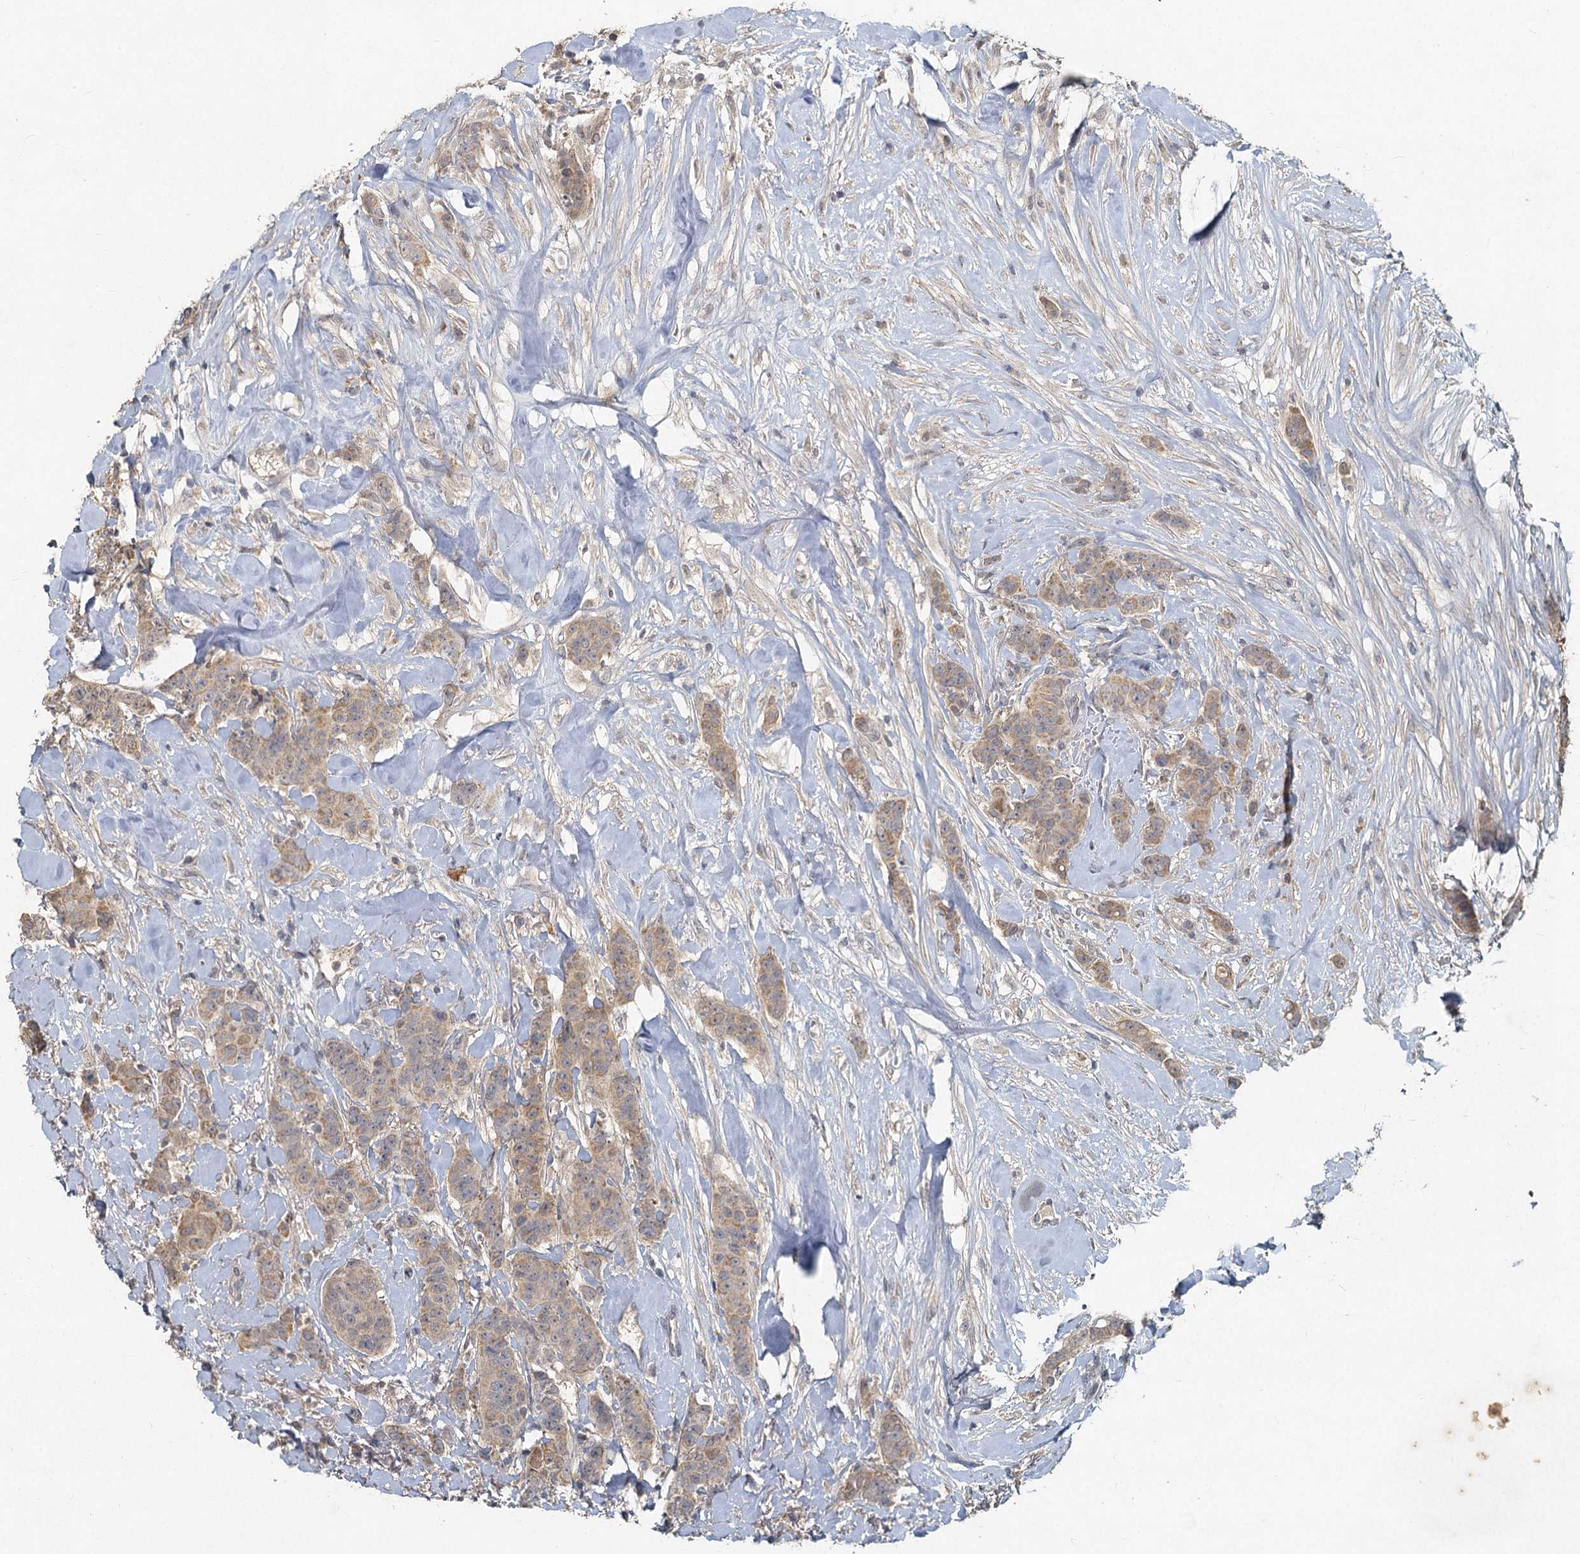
{"staining": {"intensity": "weak", "quantity": ">75%", "location": "cytoplasmic/membranous"}, "tissue": "breast cancer", "cell_type": "Tumor cells", "image_type": "cancer", "snomed": [{"axis": "morphology", "description": "Duct carcinoma"}, {"axis": "topography", "description": "Breast"}], "caption": "Protein expression analysis of human breast infiltrating ductal carcinoma reveals weak cytoplasmic/membranous positivity in about >75% of tumor cells.", "gene": "HERC3", "patient": {"sex": "female", "age": 40}}